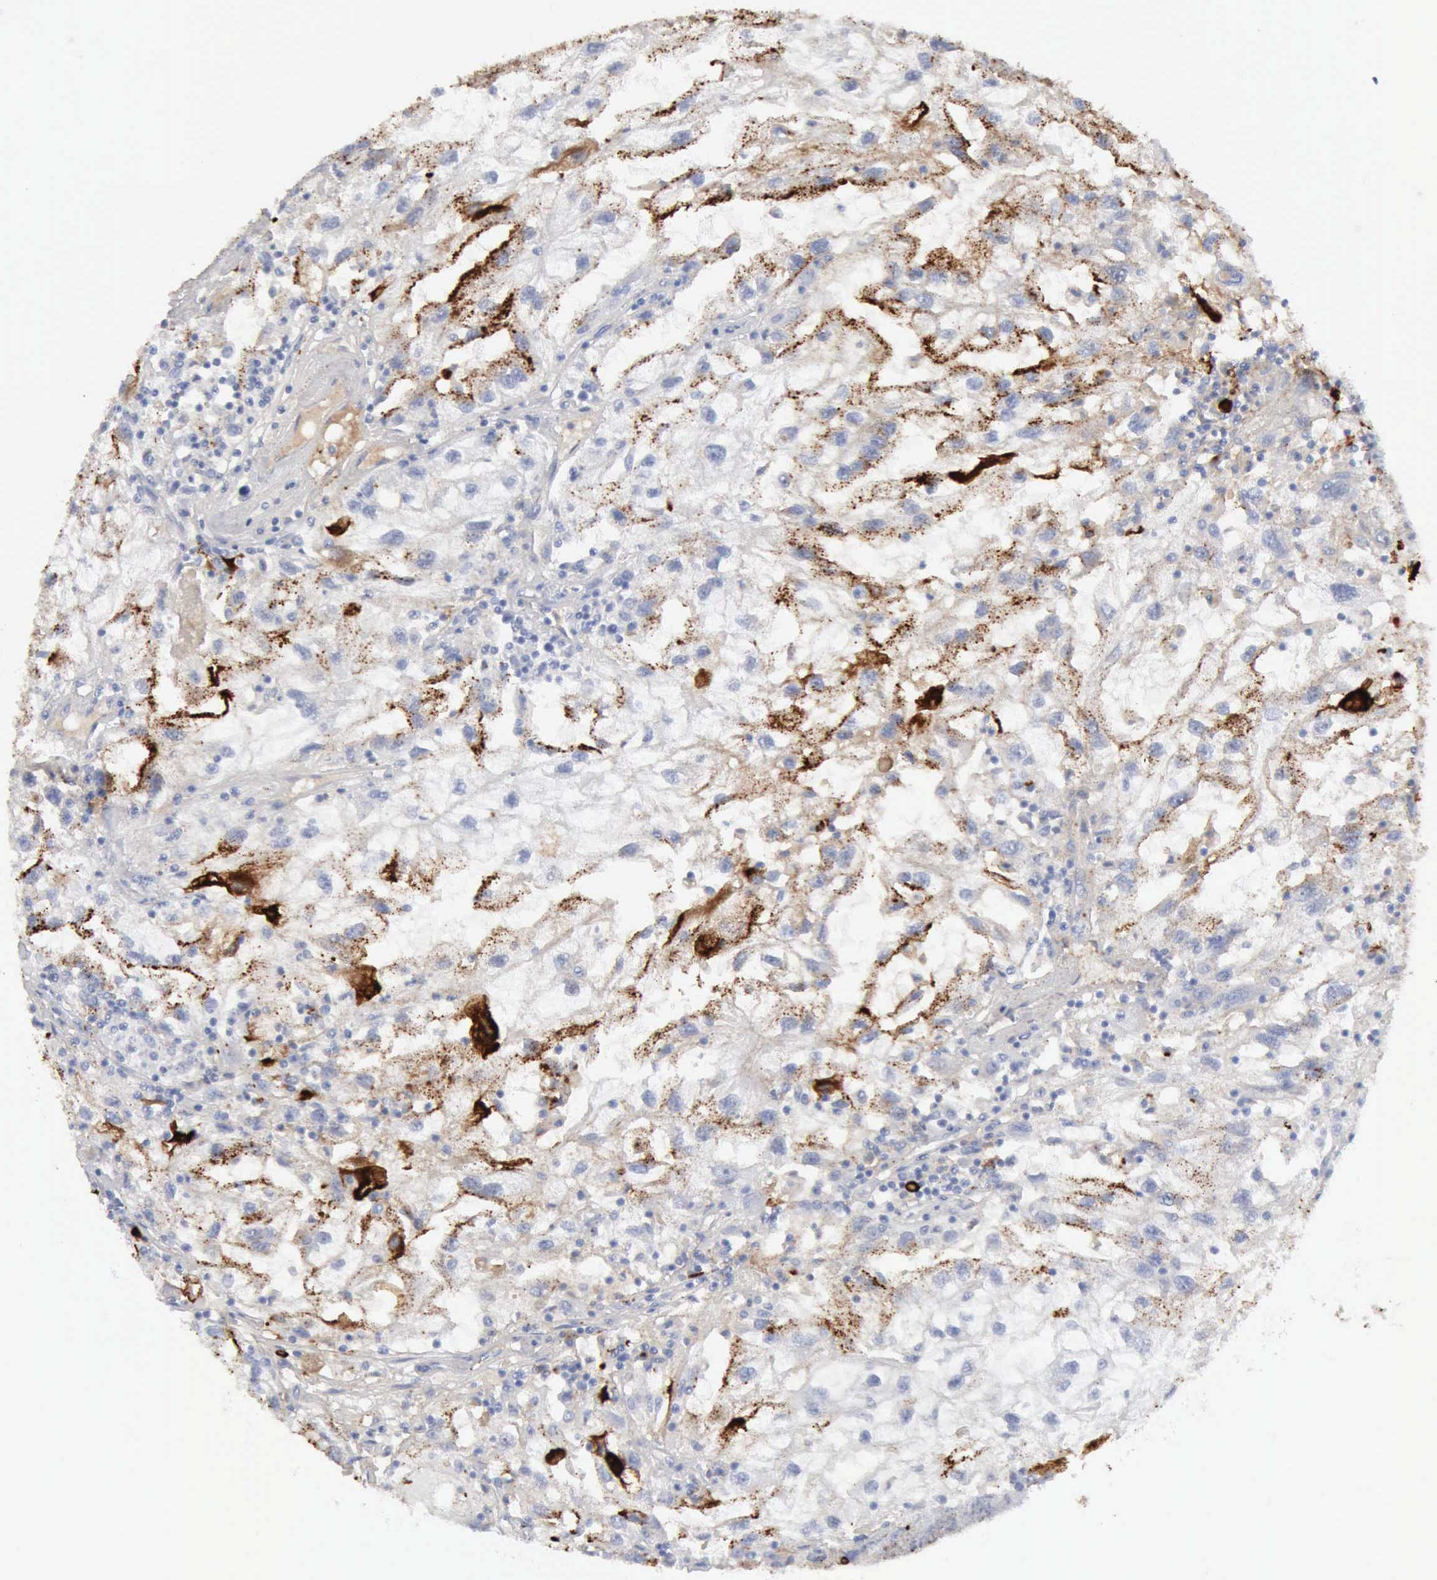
{"staining": {"intensity": "moderate", "quantity": "<25%", "location": "cytoplasmic/membranous"}, "tissue": "renal cancer", "cell_type": "Tumor cells", "image_type": "cancer", "snomed": [{"axis": "morphology", "description": "Normal tissue, NOS"}, {"axis": "morphology", "description": "Adenocarcinoma, NOS"}, {"axis": "topography", "description": "Kidney"}], "caption": "IHC photomicrograph of human renal adenocarcinoma stained for a protein (brown), which displays low levels of moderate cytoplasmic/membranous expression in about <25% of tumor cells.", "gene": "C4BPA", "patient": {"sex": "male", "age": 71}}